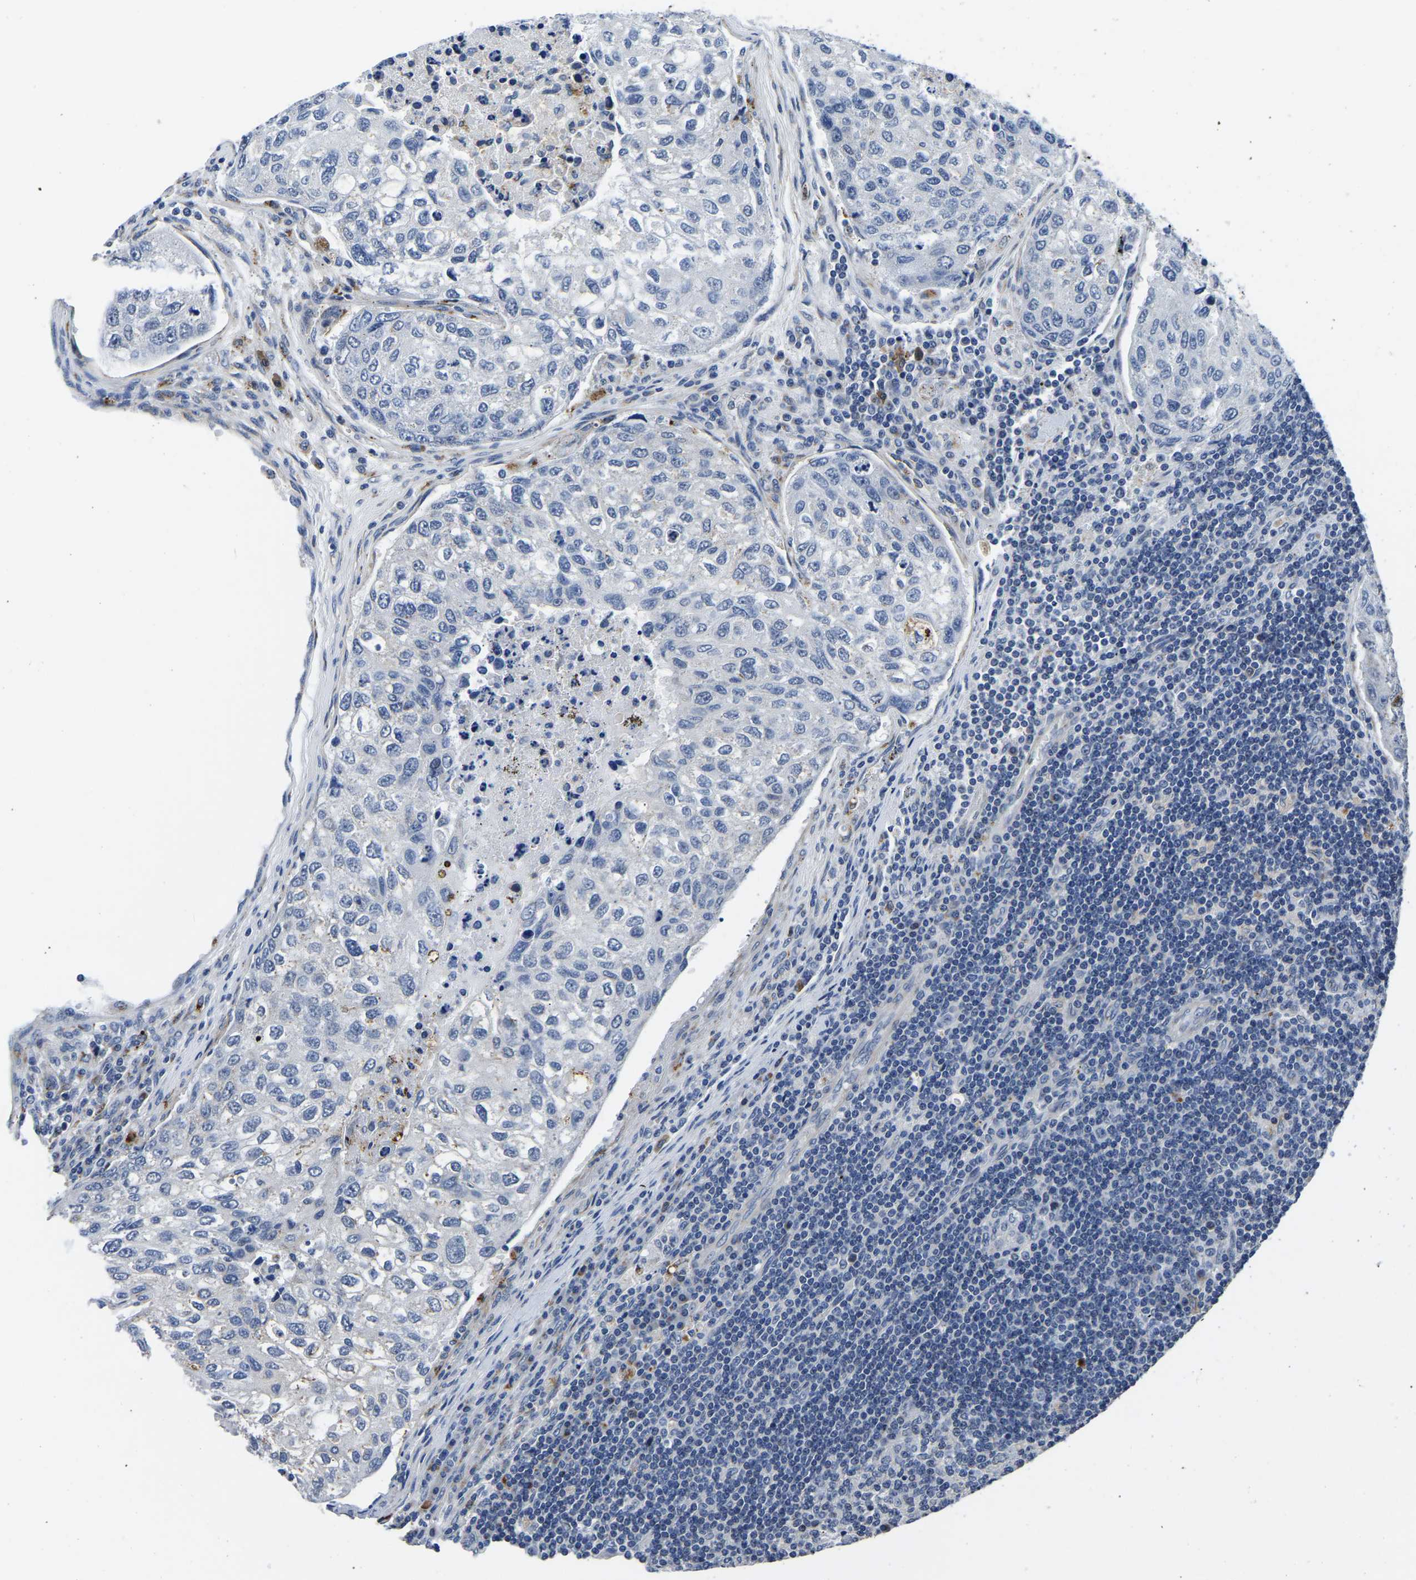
{"staining": {"intensity": "negative", "quantity": "none", "location": "none"}, "tissue": "urothelial cancer", "cell_type": "Tumor cells", "image_type": "cancer", "snomed": [{"axis": "morphology", "description": "Urothelial carcinoma, High grade"}, {"axis": "topography", "description": "Lymph node"}, {"axis": "topography", "description": "Urinary bladder"}], "caption": "Immunohistochemical staining of human urothelial cancer exhibits no significant staining in tumor cells.", "gene": "PDLIM7", "patient": {"sex": "male", "age": 51}}